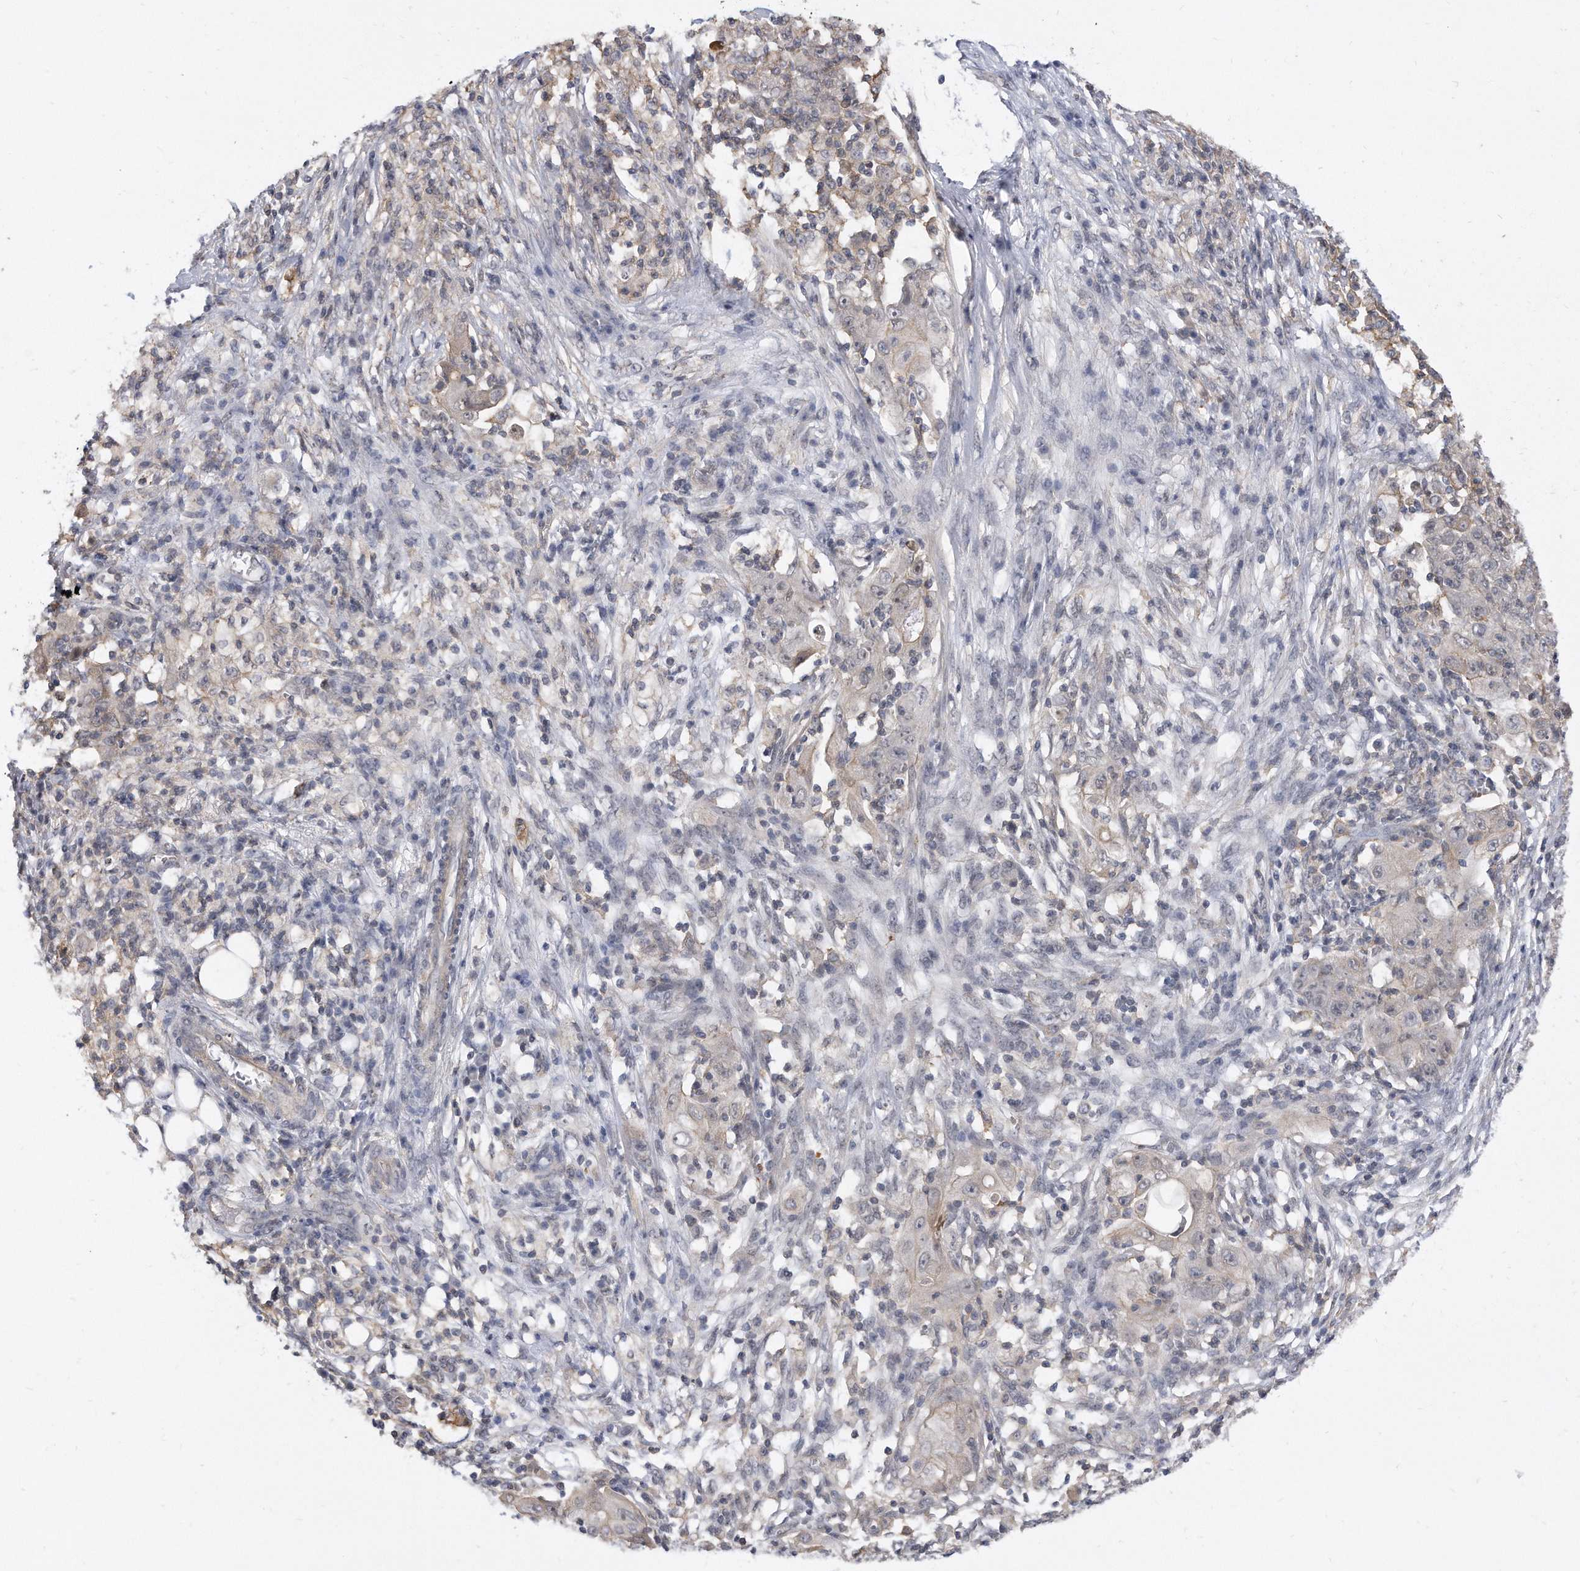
{"staining": {"intensity": "negative", "quantity": "none", "location": "none"}, "tissue": "ovarian cancer", "cell_type": "Tumor cells", "image_type": "cancer", "snomed": [{"axis": "morphology", "description": "Carcinoma, endometroid"}, {"axis": "topography", "description": "Ovary"}], "caption": "Endometroid carcinoma (ovarian) was stained to show a protein in brown. There is no significant positivity in tumor cells.", "gene": "TCP1", "patient": {"sex": "female", "age": 42}}